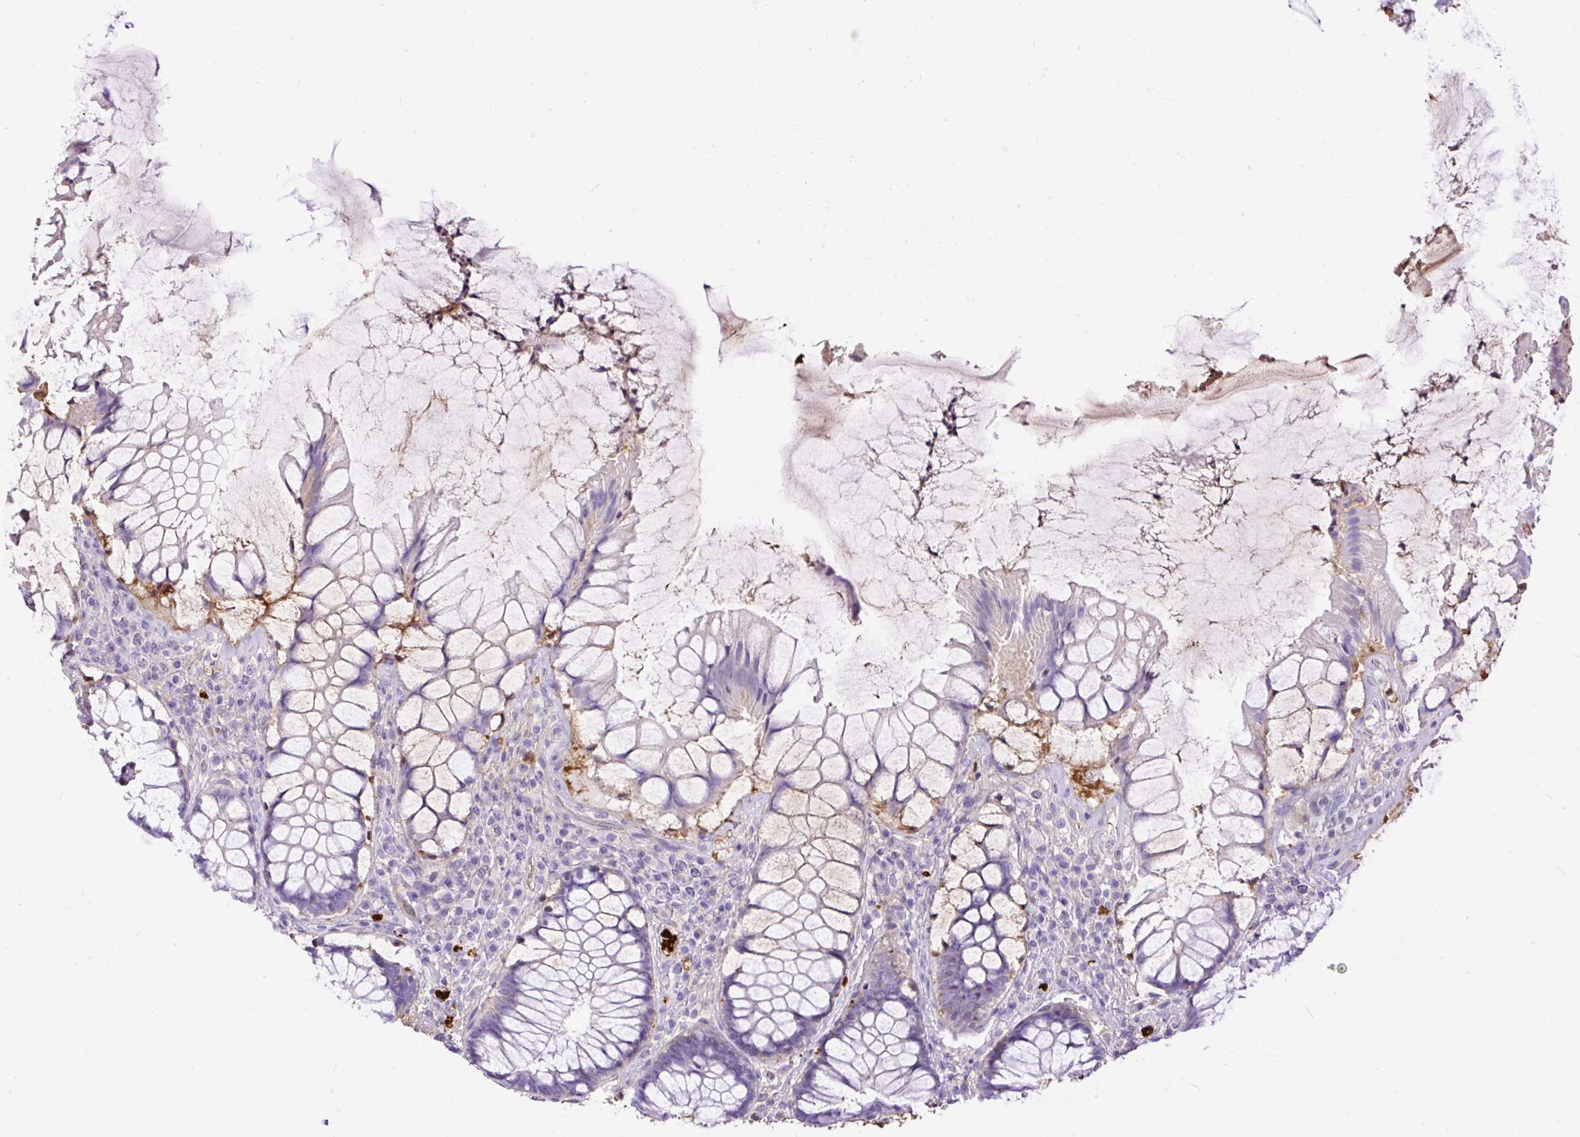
{"staining": {"intensity": "negative", "quantity": "none", "location": "none"}, "tissue": "rectum", "cell_type": "Glandular cells", "image_type": "normal", "snomed": [{"axis": "morphology", "description": "Normal tissue, NOS"}, {"axis": "topography", "description": "Rectum"}], "caption": "Immunohistochemical staining of normal human rectum demonstrates no significant expression in glandular cells.", "gene": "CLEC3B", "patient": {"sex": "female", "age": 58}}